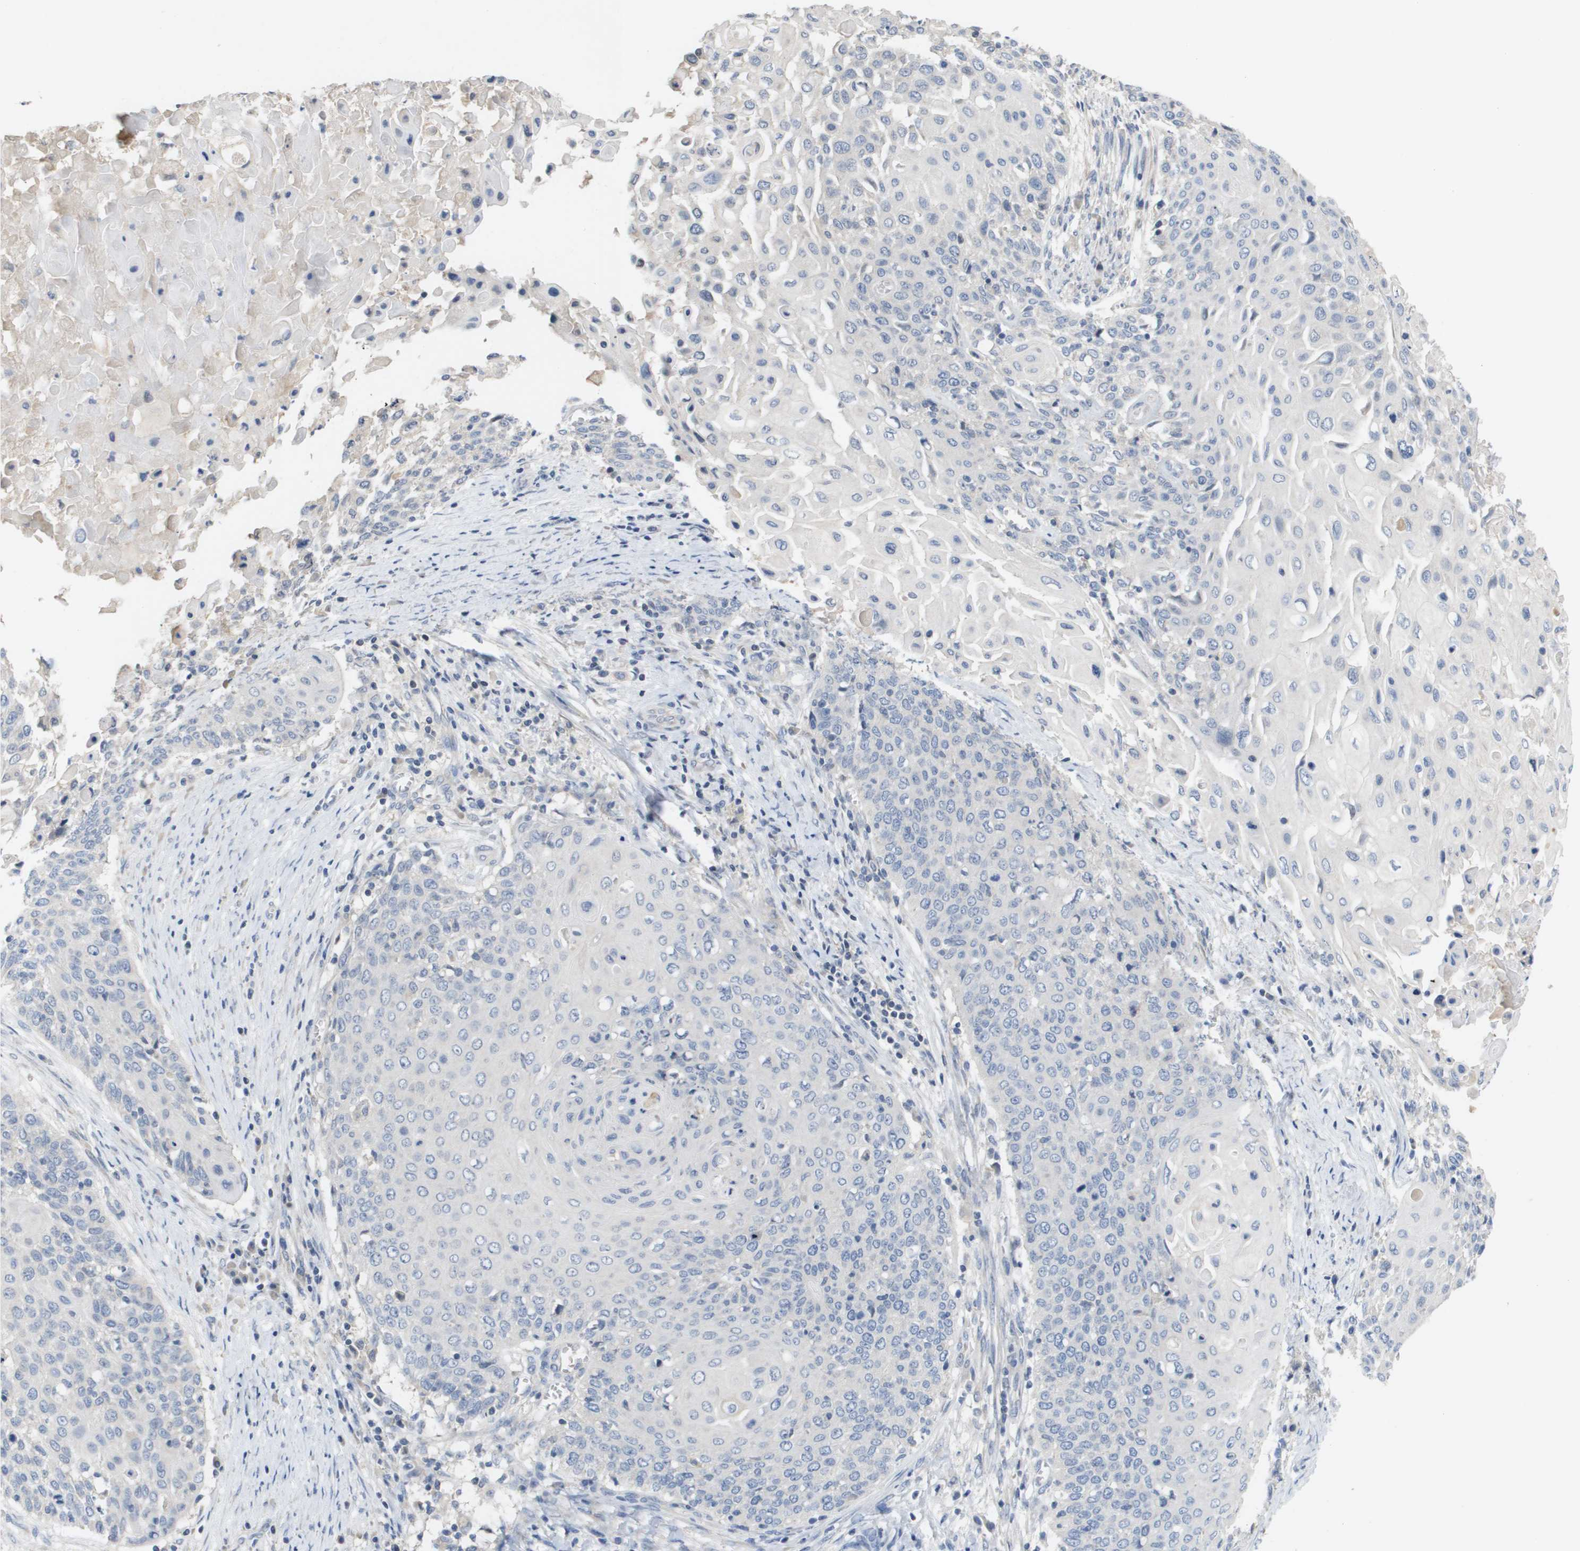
{"staining": {"intensity": "negative", "quantity": "none", "location": "none"}, "tissue": "cervical cancer", "cell_type": "Tumor cells", "image_type": "cancer", "snomed": [{"axis": "morphology", "description": "Squamous cell carcinoma, NOS"}, {"axis": "topography", "description": "Cervix"}], "caption": "An IHC histopathology image of cervical cancer (squamous cell carcinoma) is shown. There is no staining in tumor cells of cervical cancer (squamous cell carcinoma). The staining is performed using DAB brown chromogen with nuclei counter-stained in using hematoxylin.", "gene": "CAPN11", "patient": {"sex": "female", "age": 39}}